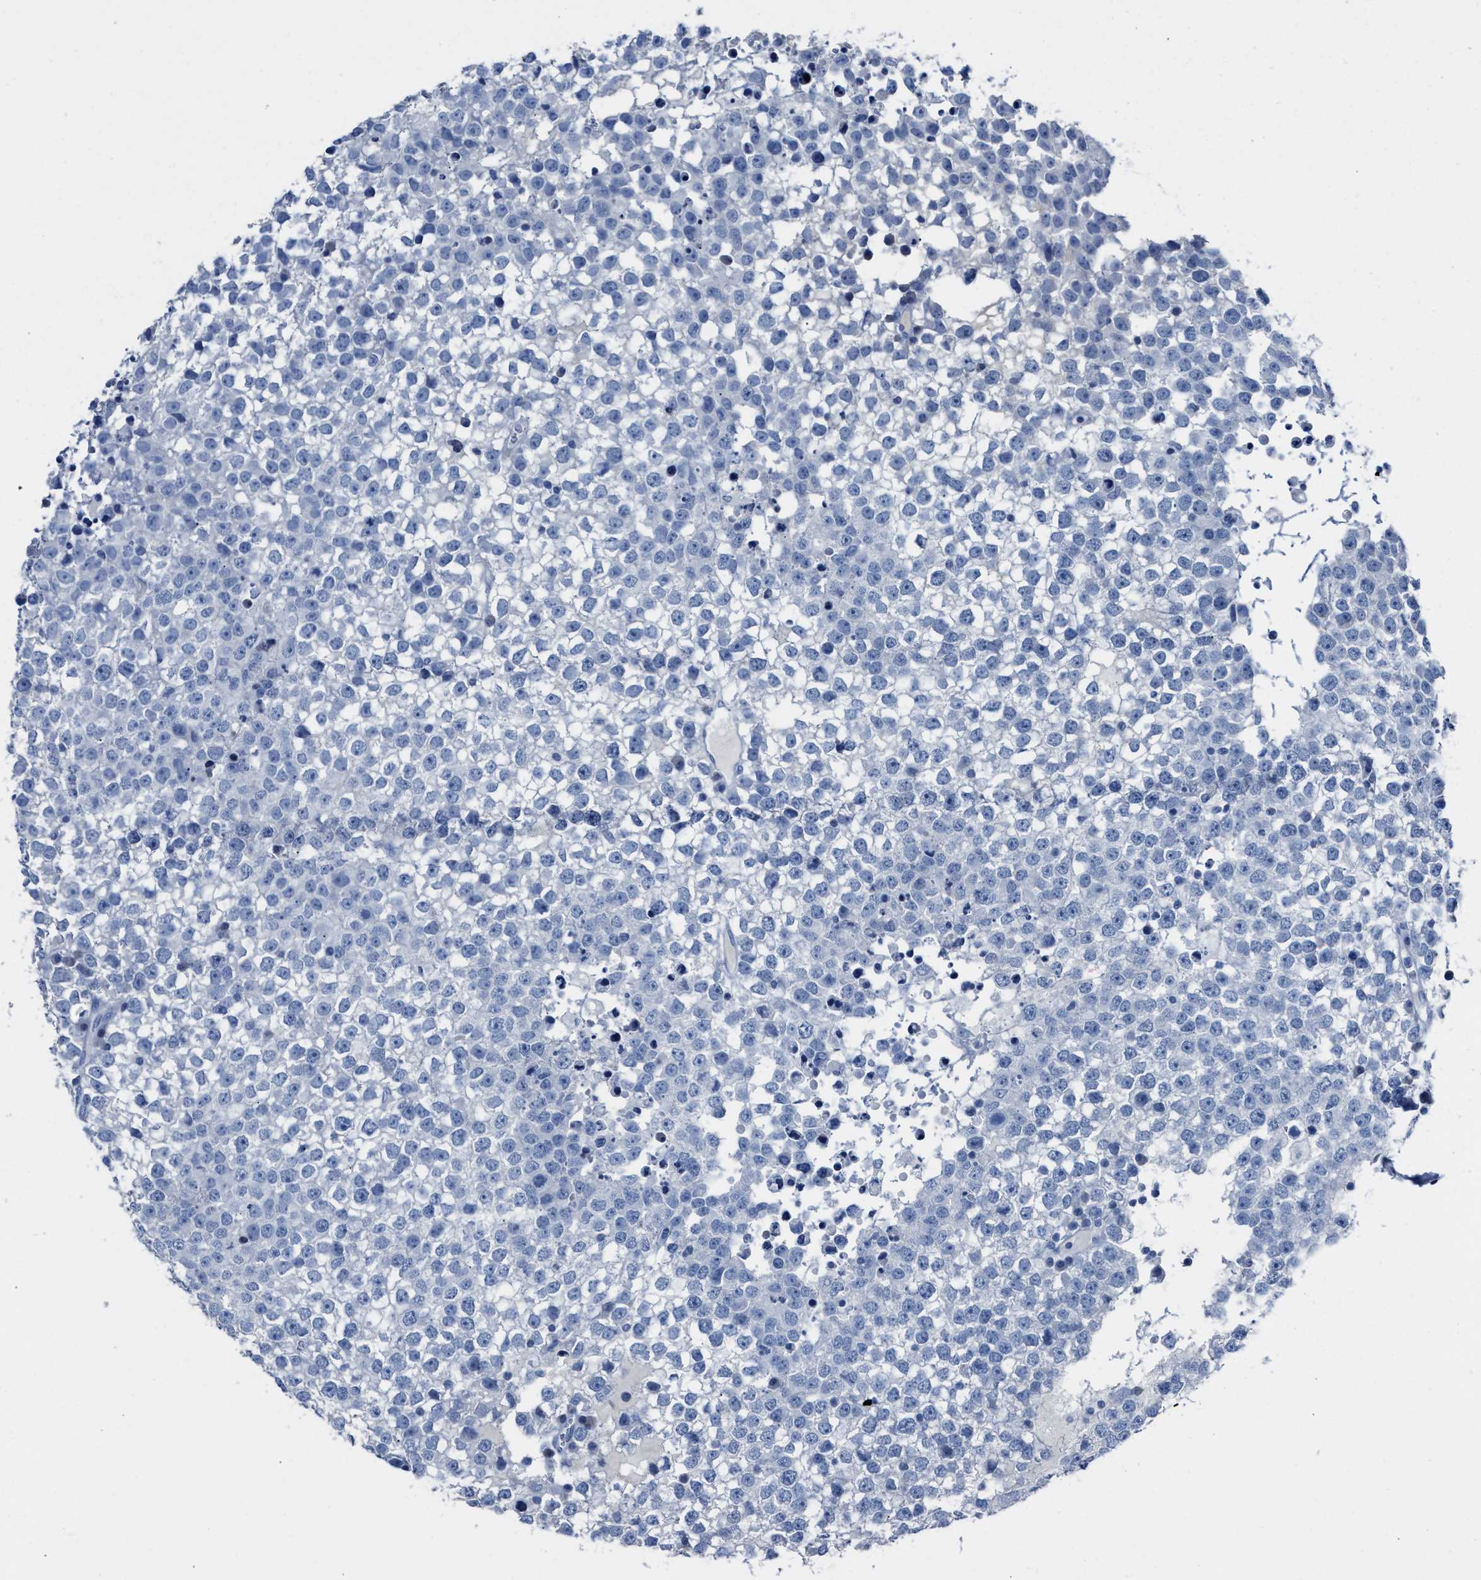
{"staining": {"intensity": "negative", "quantity": "none", "location": "none"}, "tissue": "testis cancer", "cell_type": "Tumor cells", "image_type": "cancer", "snomed": [{"axis": "morphology", "description": "Seminoma, NOS"}, {"axis": "topography", "description": "Testis"}], "caption": "IHC image of testis cancer stained for a protein (brown), which exhibits no expression in tumor cells.", "gene": "CEACAM5", "patient": {"sex": "male", "age": 65}}